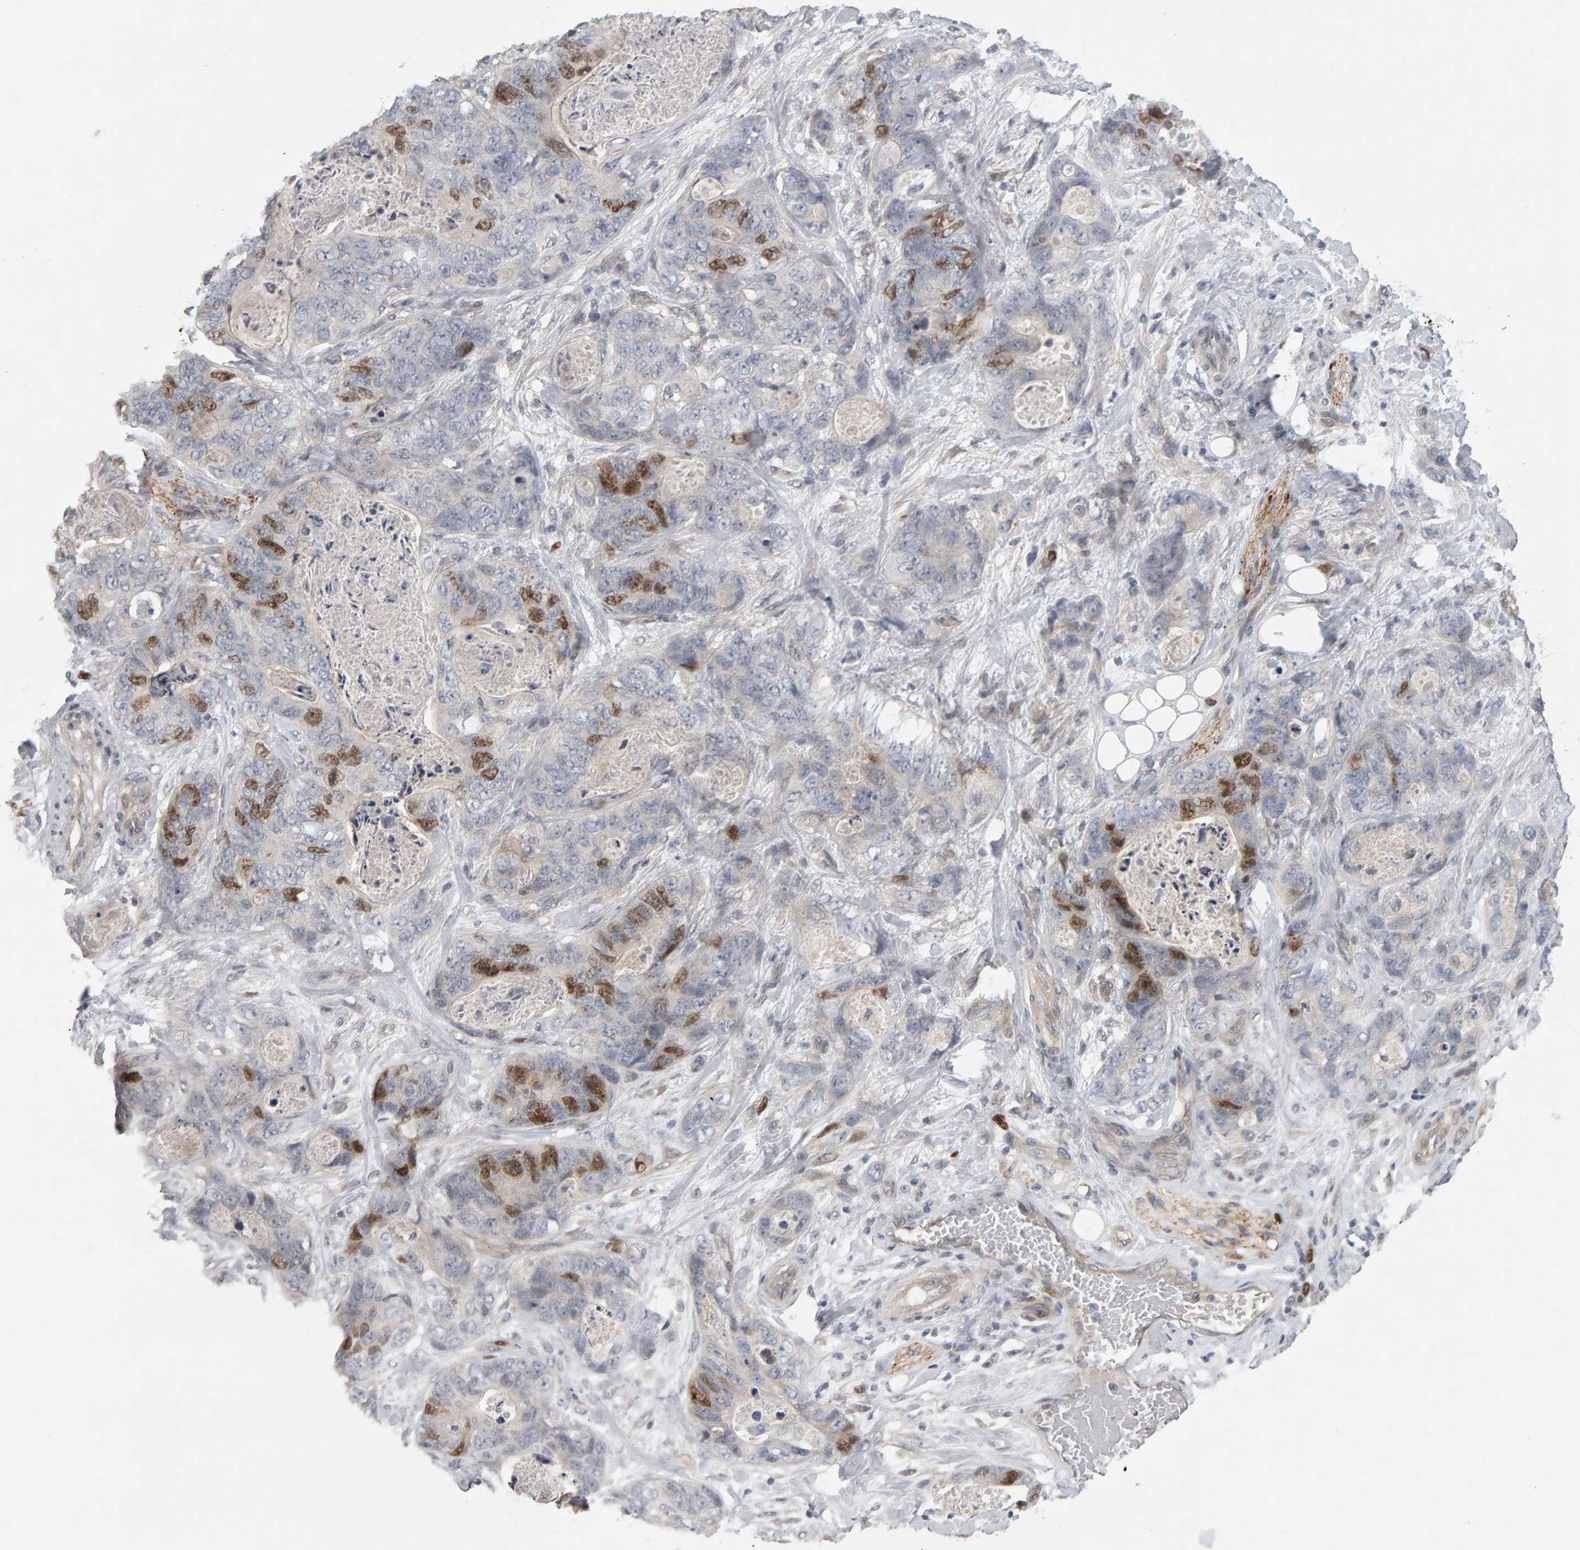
{"staining": {"intensity": "moderate", "quantity": "<25%", "location": "nuclear"}, "tissue": "stomach cancer", "cell_type": "Tumor cells", "image_type": "cancer", "snomed": [{"axis": "morphology", "description": "Normal tissue, NOS"}, {"axis": "morphology", "description": "Adenocarcinoma, NOS"}, {"axis": "topography", "description": "Stomach"}], "caption": "A brown stain highlights moderate nuclear positivity of a protein in stomach adenocarcinoma tumor cells.", "gene": "CDCA5", "patient": {"sex": "female", "age": 89}}